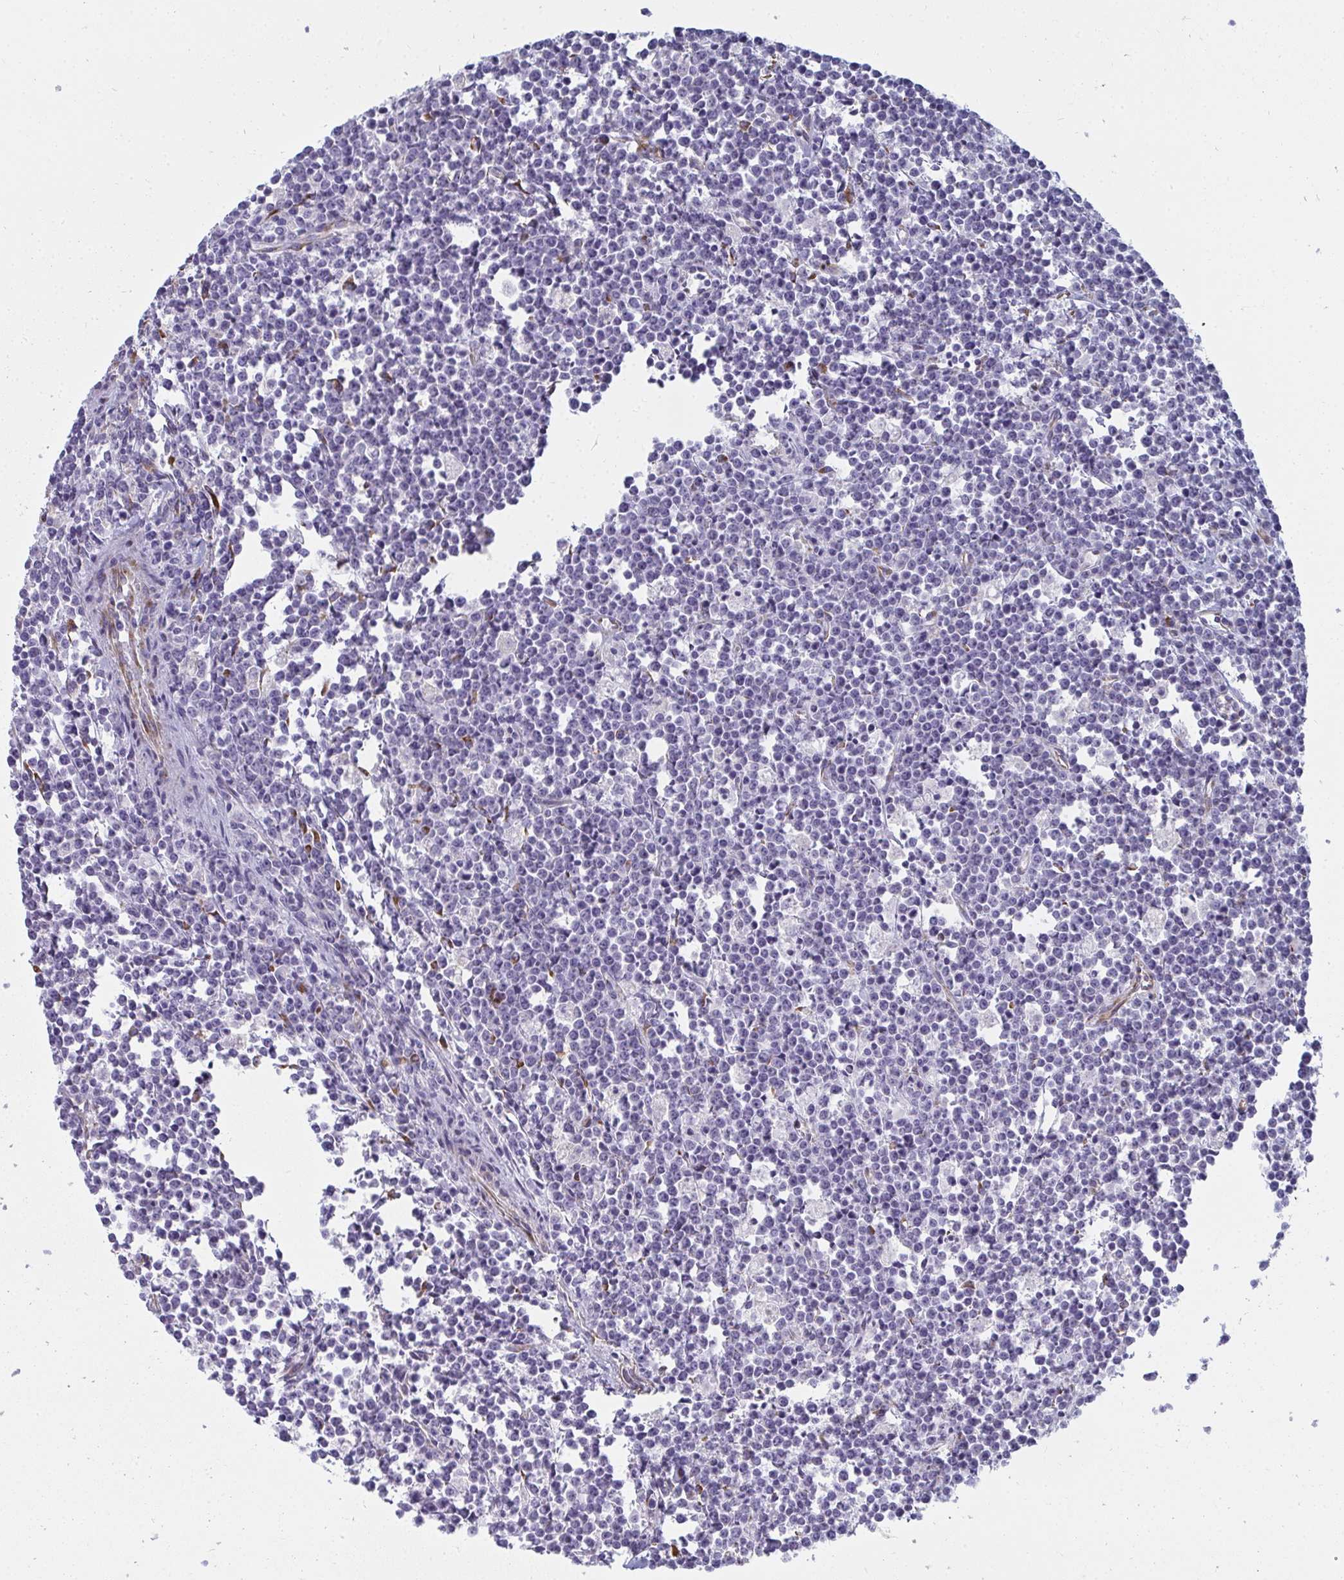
{"staining": {"intensity": "negative", "quantity": "none", "location": "none"}, "tissue": "lymphoma", "cell_type": "Tumor cells", "image_type": "cancer", "snomed": [{"axis": "morphology", "description": "Malignant lymphoma, non-Hodgkin's type, High grade"}, {"axis": "topography", "description": "Small intestine"}], "caption": "Protein analysis of high-grade malignant lymphoma, non-Hodgkin's type demonstrates no significant positivity in tumor cells. Brightfield microscopy of immunohistochemistry (IHC) stained with DAB (3,3'-diaminobenzidine) (brown) and hematoxylin (blue), captured at high magnification.", "gene": "SHROOM1", "patient": {"sex": "female", "age": 56}}